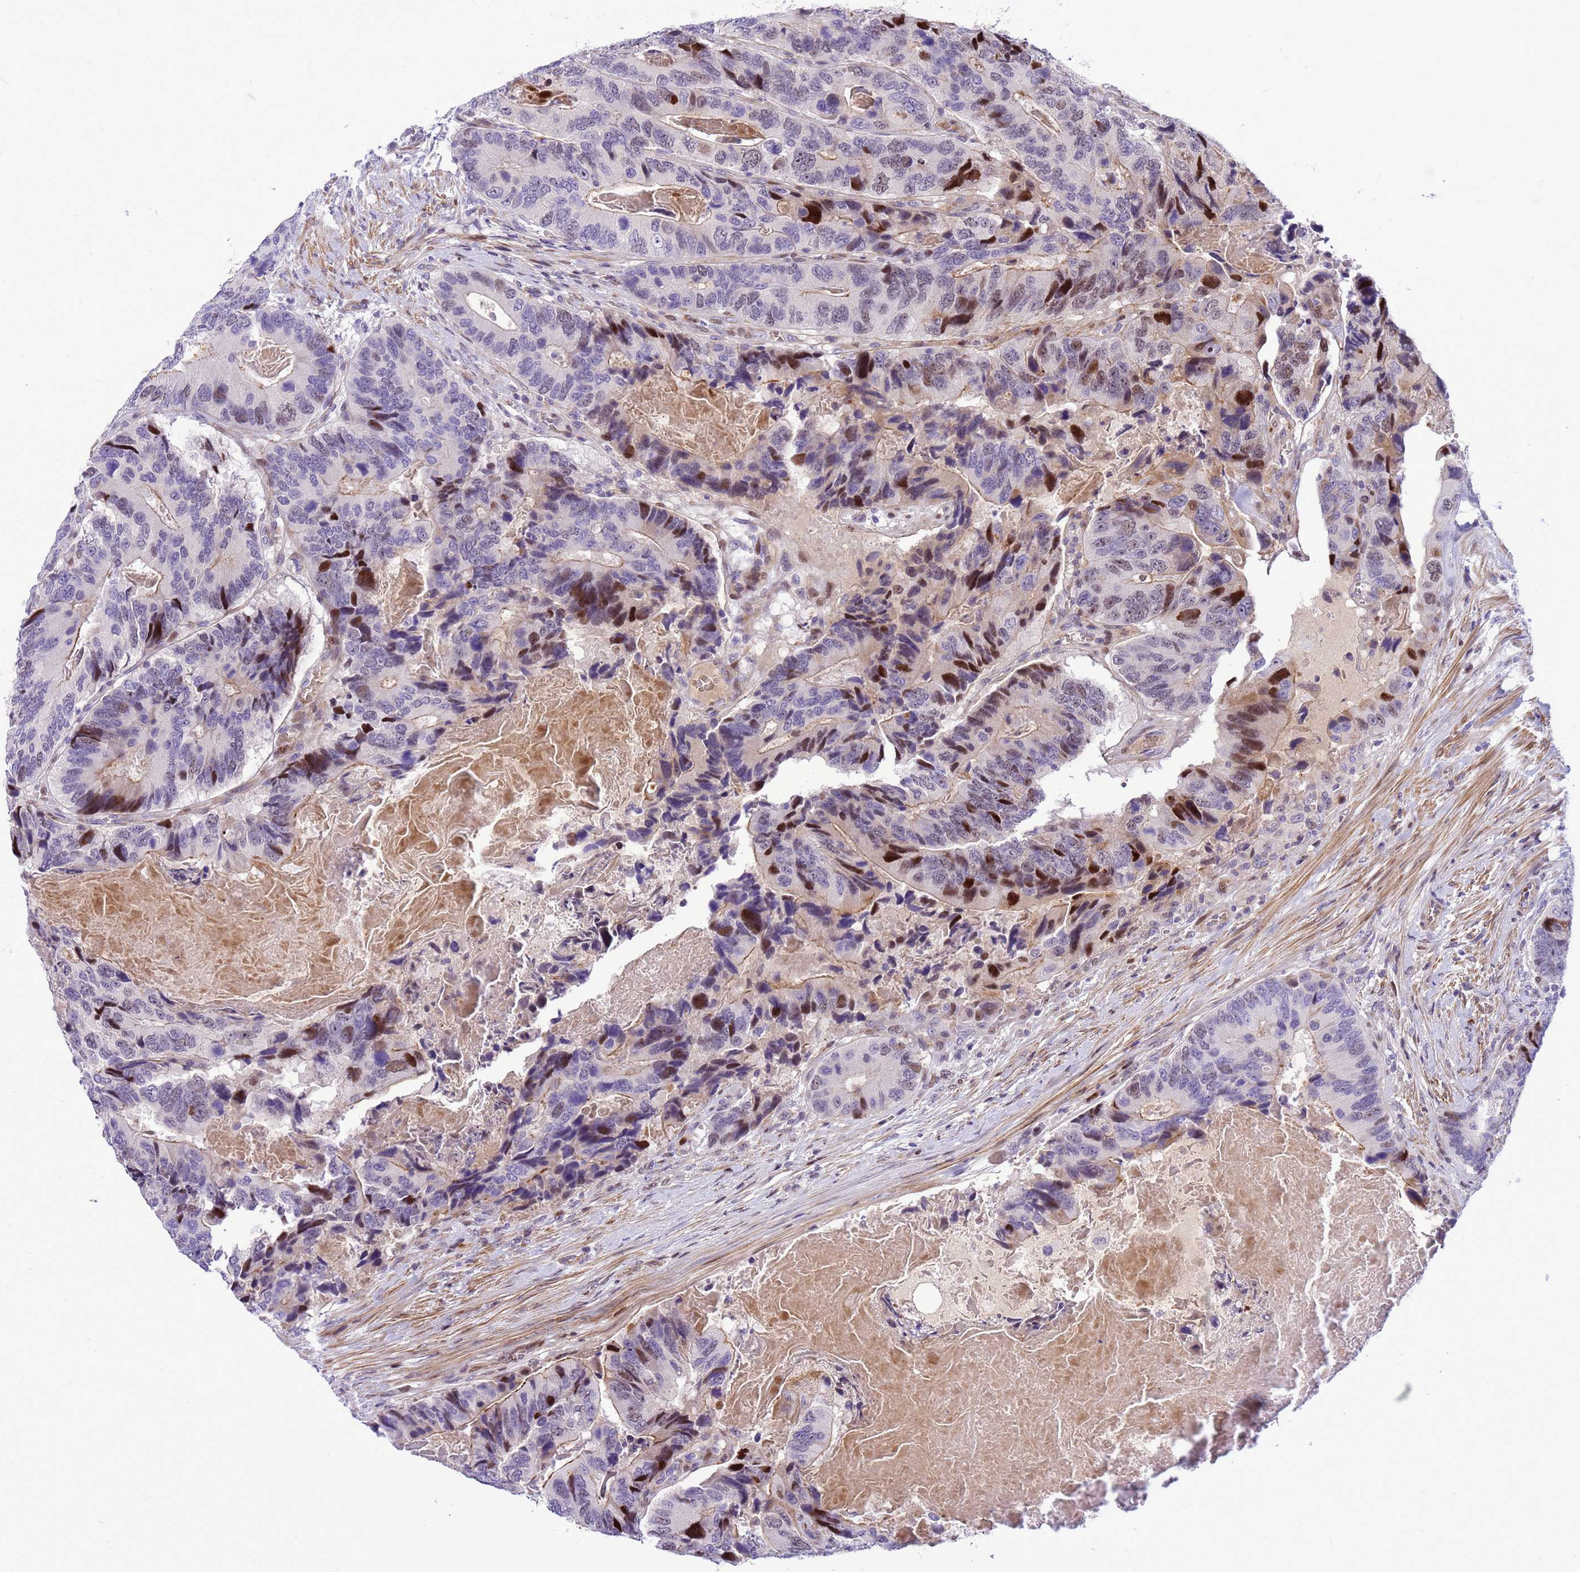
{"staining": {"intensity": "strong", "quantity": "<25%", "location": "nuclear"}, "tissue": "colorectal cancer", "cell_type": "Tumor cells", "image_type": "cancer", "snomed": [{"axis": "morphology", "description": "Adenocarcinoma, NOS"}, {"axis": "topography", "description": "Colon"}], "caption": "Approximately <25% of tumor cells in colorectal cancer (adenocarcinoma) reveal strong nuclear protein staining as visualized by brown immunohistochemical staining.", "gene": "ADAMTS7", "patient": {"sex": "male", "age": 84}}